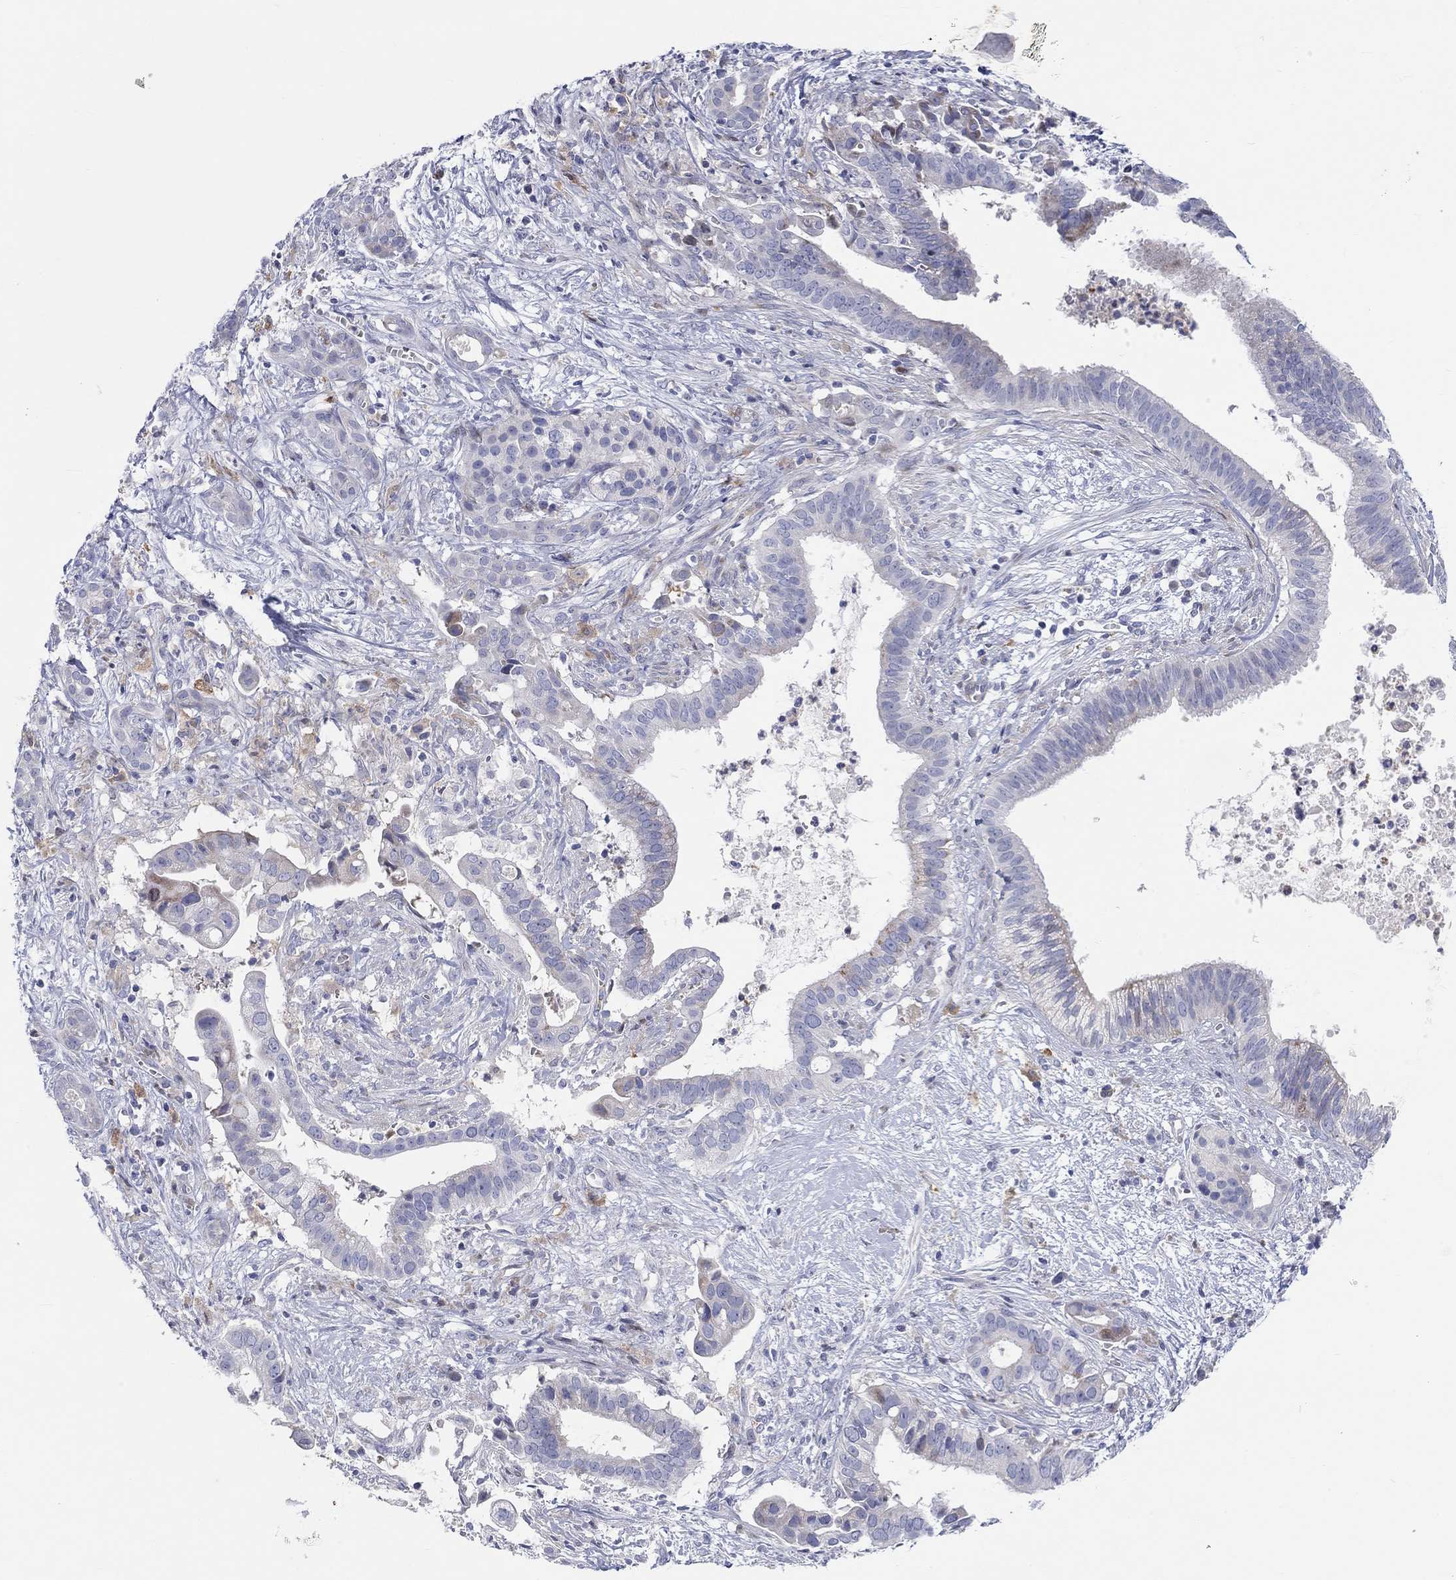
{"staining": {"intensity": "negative", "quantity": "none", "location": "none"}, "tissue": "pancreatic cancer", "cell_type": "Tumor cells", "image_type": "cancer", "snomed": [{"axis": "morphology", "description": "Adenocarcinoma, NOS"}, {"axis": "topography", "description": "Pancreas"}], "caption": "Histopathology image shows no significant protein positivity in tumor cells of pancreatic adenocarcinoma. Brightfield microscopy of IHC stained with DAB (brown) and hematoxylin (blue), captured at high magnification.", "gene": "ARHGAP36", "patient": {"sex": "male", "age": 61}}